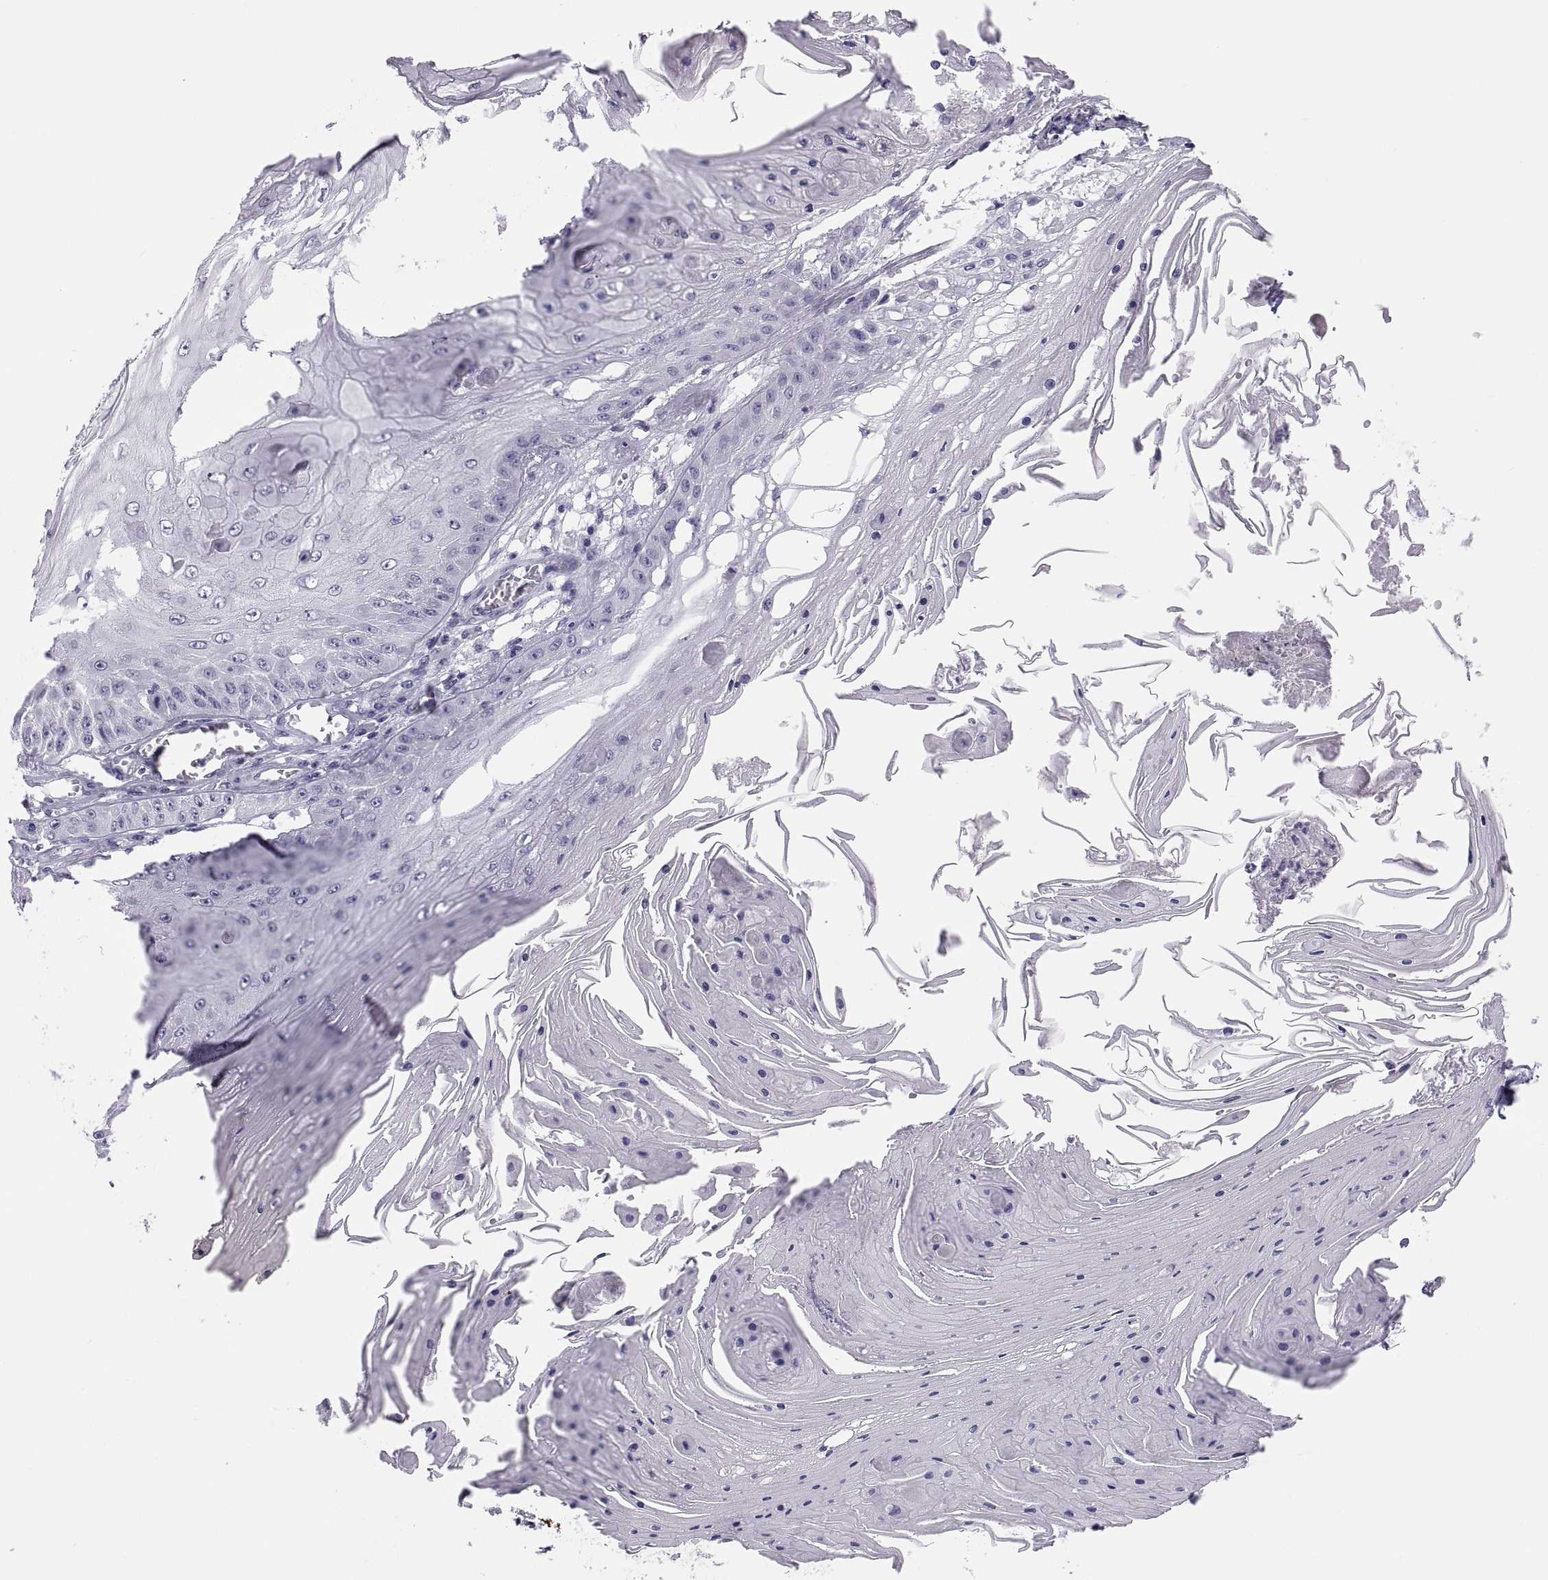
{"staining": {"intensity": "negative", "quantity": "none", "location": "none"}, "tissue": "skin cancer", "cell_type": "Tumor cells", "image_type": "cancer", "snomed": [{"axis": "morphology", "description": "Squamous cell carcinoma, NOS"}, {"axis": "topography", "description": "Skin"}], "caption": "Protein analysis of skin squamous cell carcinoma displays no significant positivity in tumor cells.", "gene": "STRC", "patient": {"sex": "male", "age": 70}}